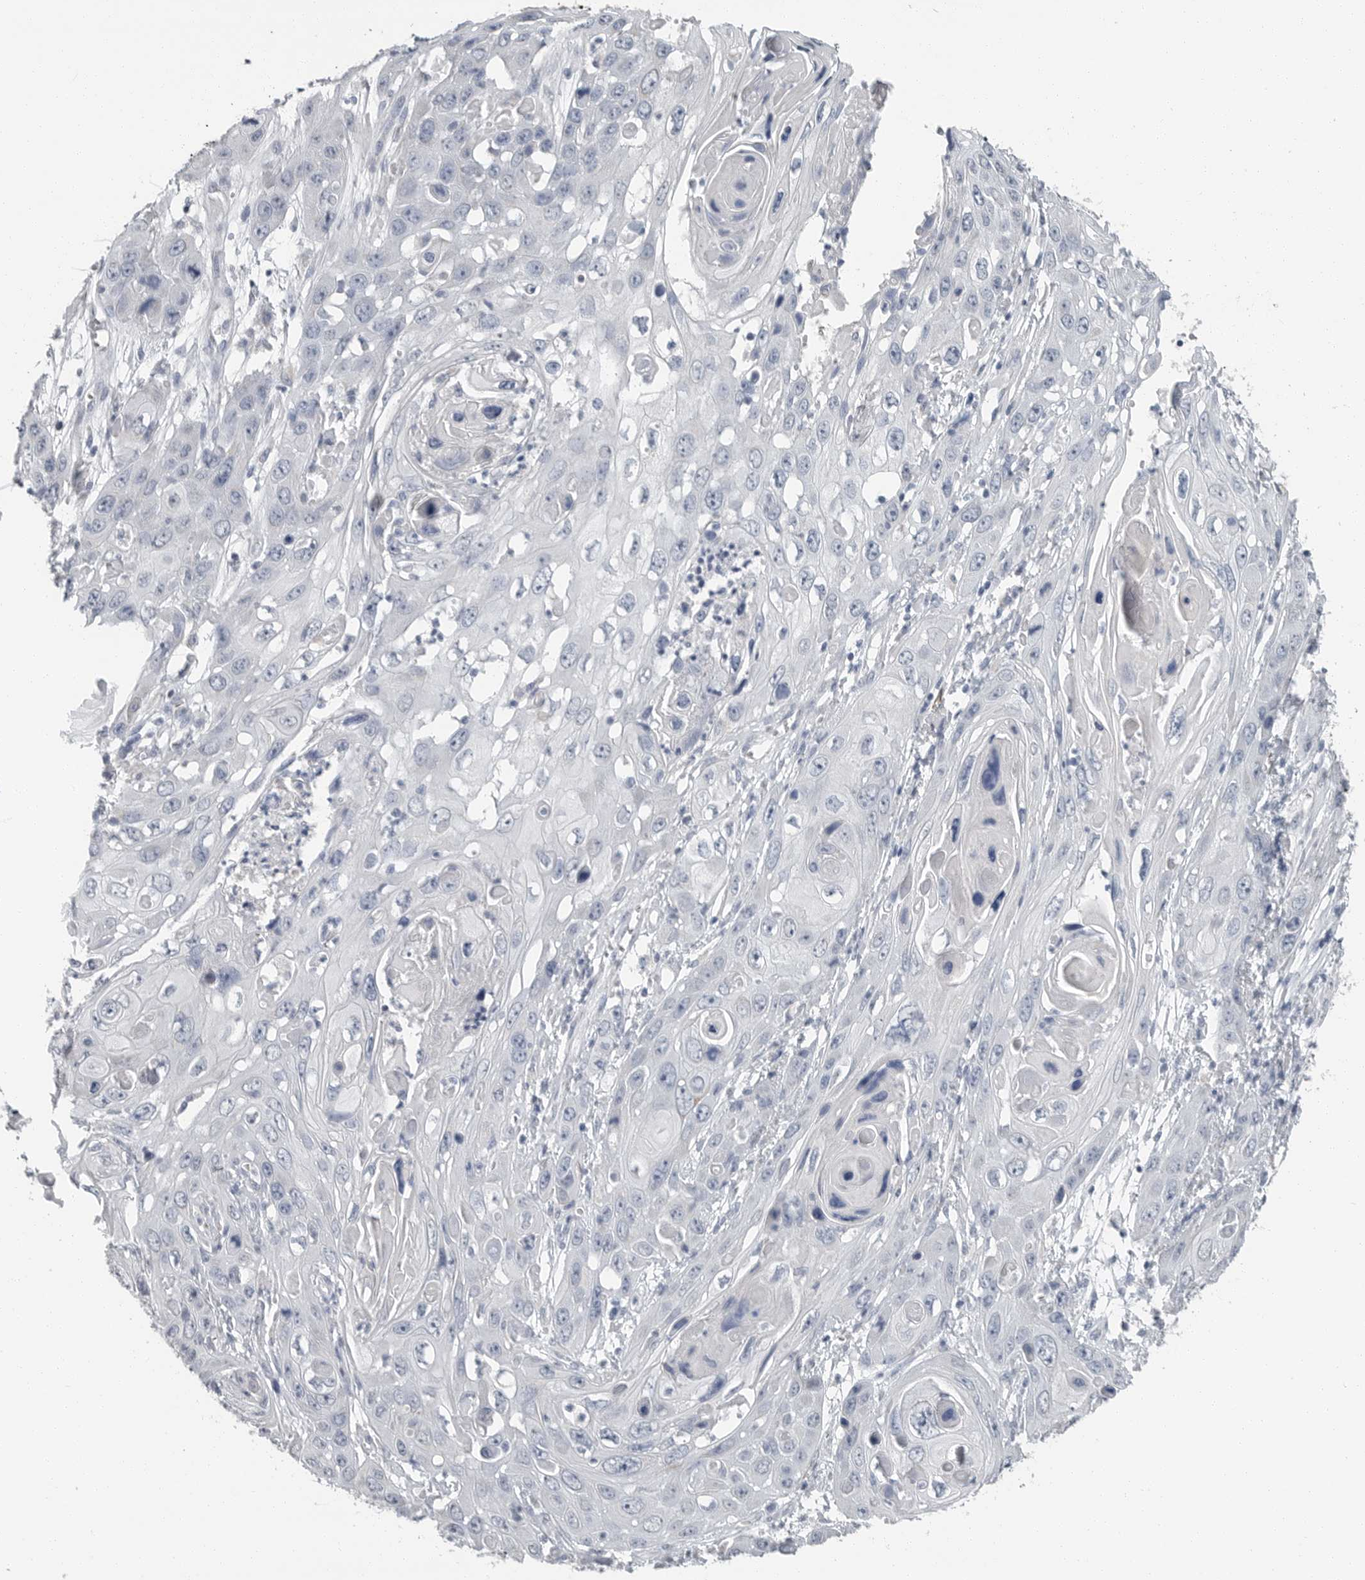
{"staining": {"intensity": "negative", "quantity": "none", "location": "none"}, "tissue": "skin cancer", "cell_type": "Tumor cells", "image_type": "cancer", "snomed": [{"axis": "morphology", "description": "Squamous cell carcinoma, NOS"}, {"axis": "topography", "description": "Skin"}], "caption": "There is no significant expression in tumor cells of skin cancer.", "gene": "PLN", "patient": {"sex": "male", "age": 55}}